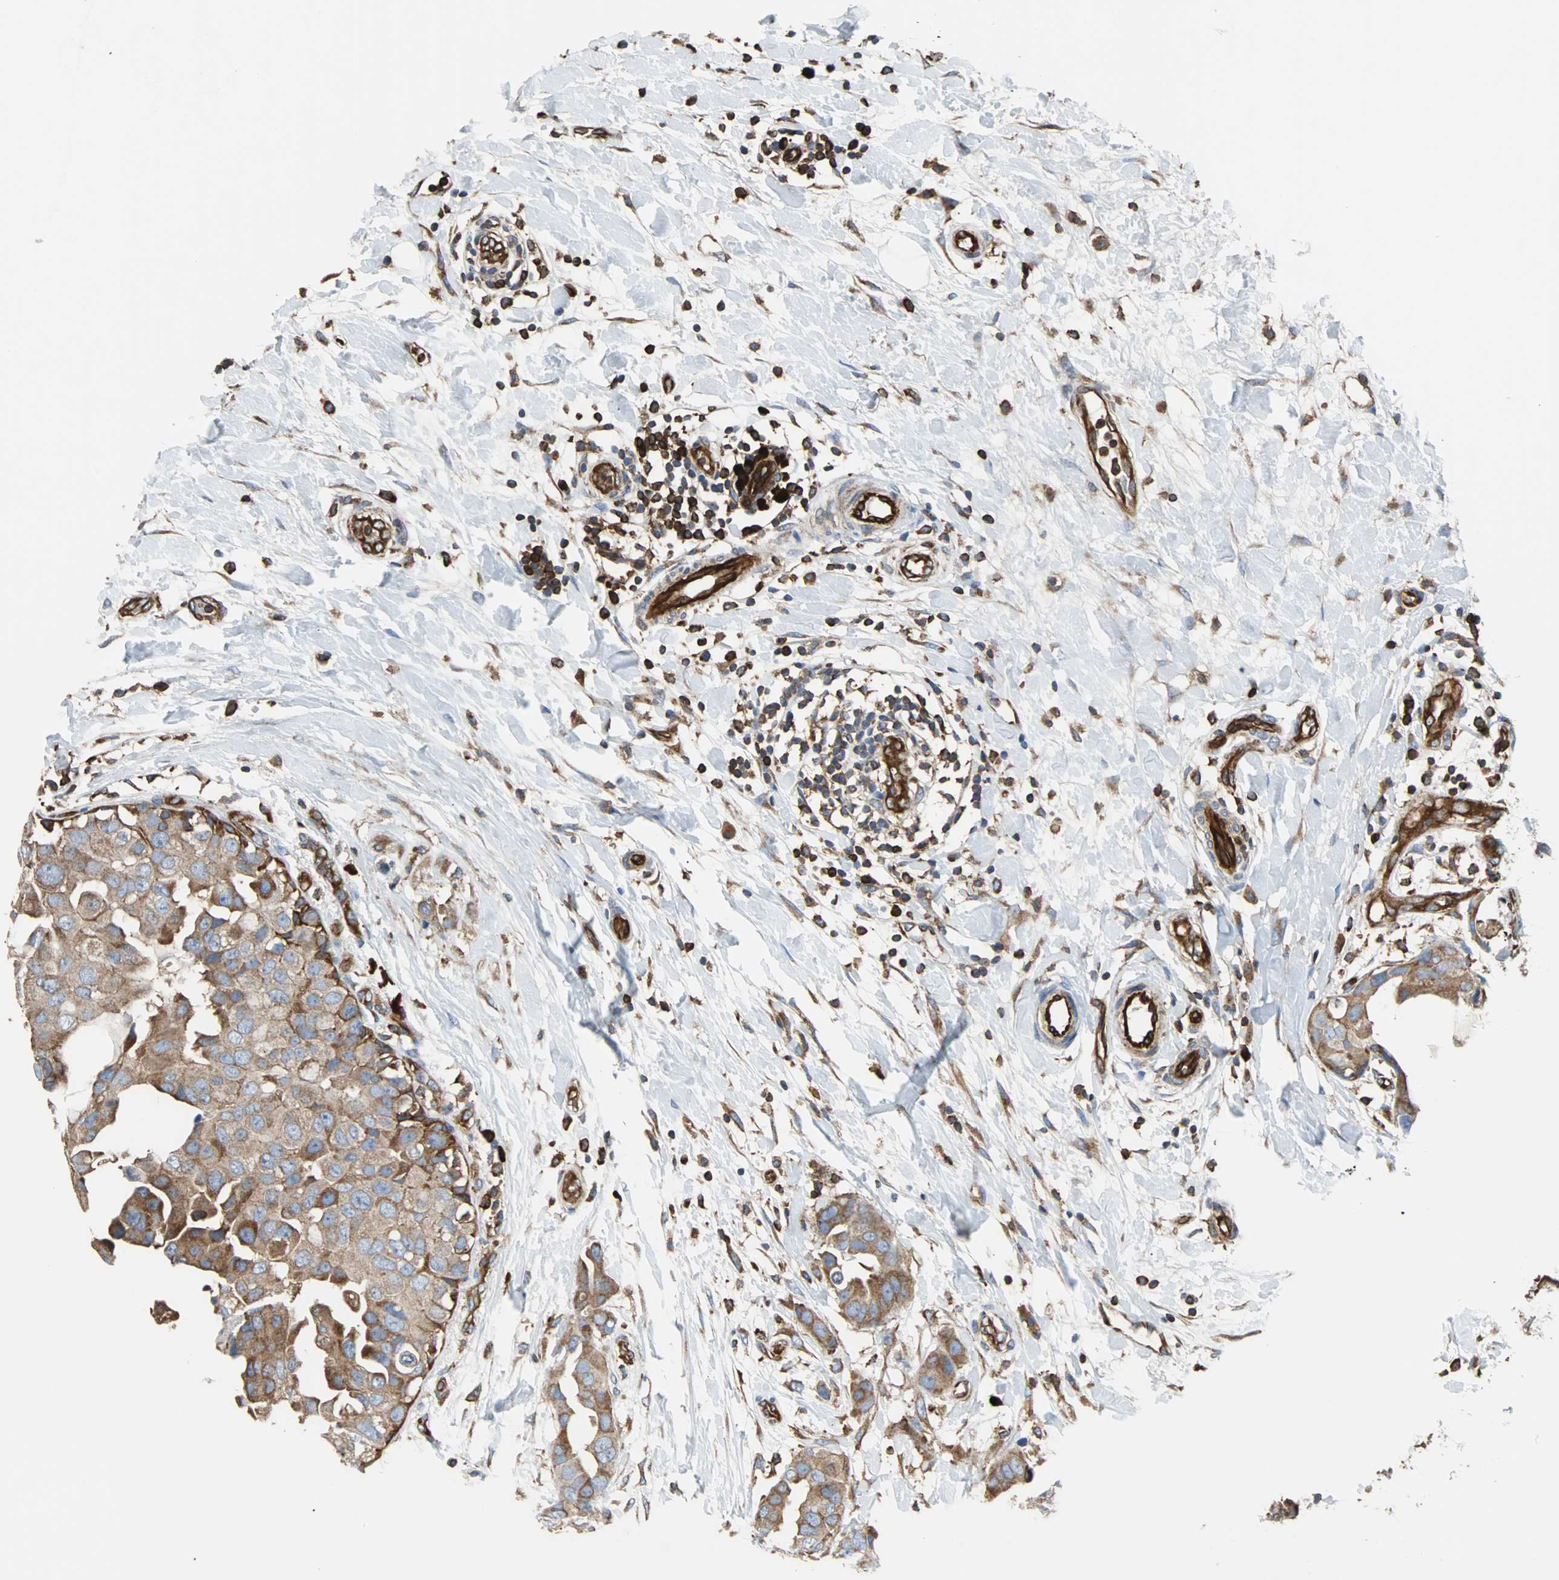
{"staining": {"intensity": "moderate", "quantity": ">75%", "location": "cytoplasmic/membranous"}, "tissue": "breast cancer", "cell_type": "Tumor cells", "image_type": "cancer", "snomed": [{"axis": "morphology", "description": "Duct carcinoma"}, {"axis": "topography", "description": "Breast"}], "caption": "This is an image of IHC staining of breast cancer (intraductal carcinoma), which shows moderate expression in the cytoplasmic/membranous of tumor cells.", "gene": "PLCG2", "patient": {"sex": "female", "age": 40}}